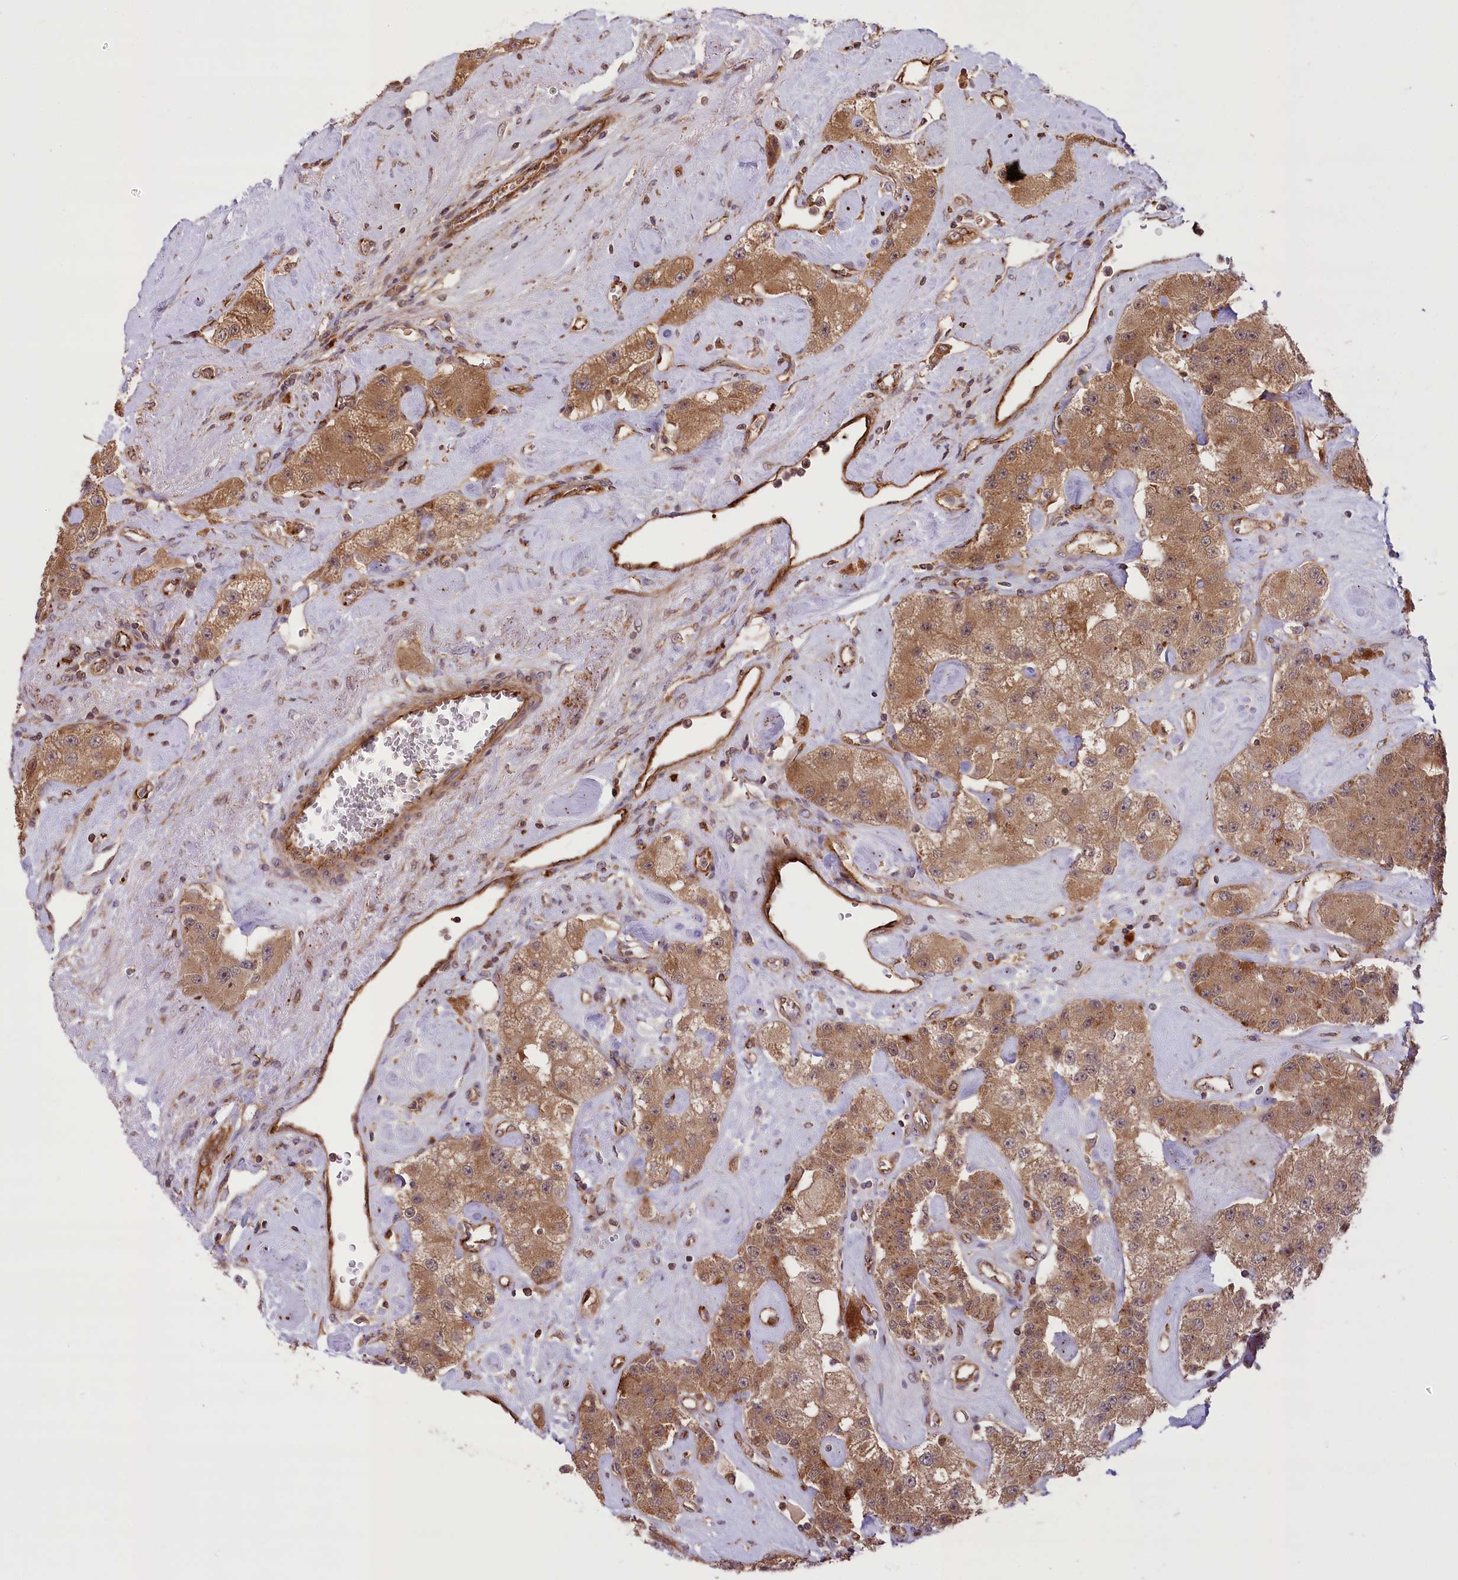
{"staining": {"intensity": "moderate", "quantity": ">75%", "location": "cytoplasmic/membranous"}, "tissue": "carcinoid", "cell_type": "Tumor cells", "image_type": "cancer", "snomed": [{"axis": "morphology", "description": "Carcinoid, malignant, NOS"}, {"axis": "topography", "description": "Pancreas"}], "caption": "The immunohistochemical stain highlights moderate cytoplasmic/membranous expression in tumor cells of carcinoid (malignant) tissue. The protein is stained brown, and the nuclei are stained in blue (DAB (3,3'-diaminobenzidine) IHC with brightfield microscopy, high magnification).", "gene": "CARD19", "patient": {"sex": "male", "age": 41}}